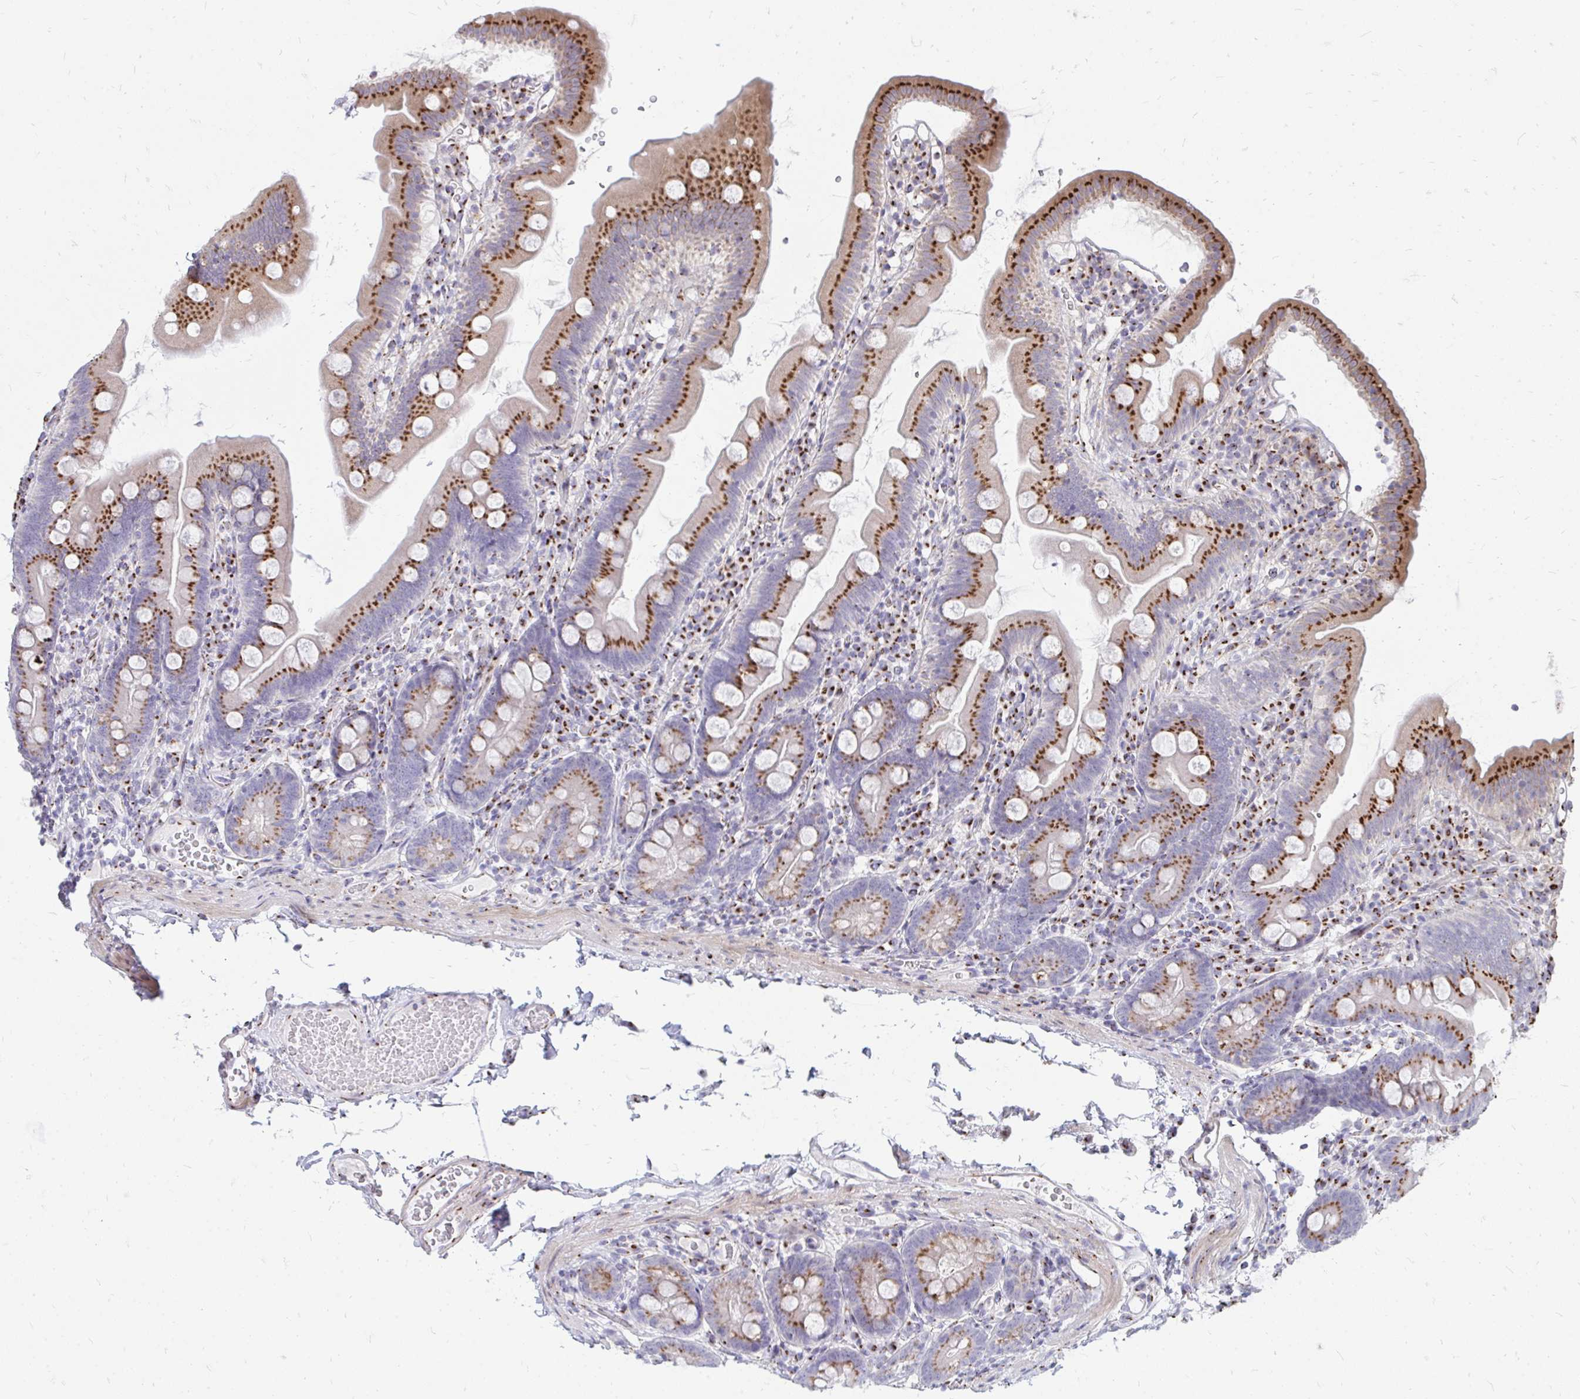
{"staining": {"intensity": "strong", "quantity": ">75%", "location": "cytoplasmic/membranous"}, "tissue": "duodenum", "cell_type": "Glandular cells", "image_type": "normal", "snomed": [{"axis": "morphology", "description": "Normal tissue, NOS"}, {"axis": "topography", "description": "Duodenum"}], "caption": "Glandular cells exhibit strong cytoplasmic/membranous staining in approximately >75% of cells in normal duodenum.", "gene": "RAB6A", "patient": {"sex": "female", "age": 67}}